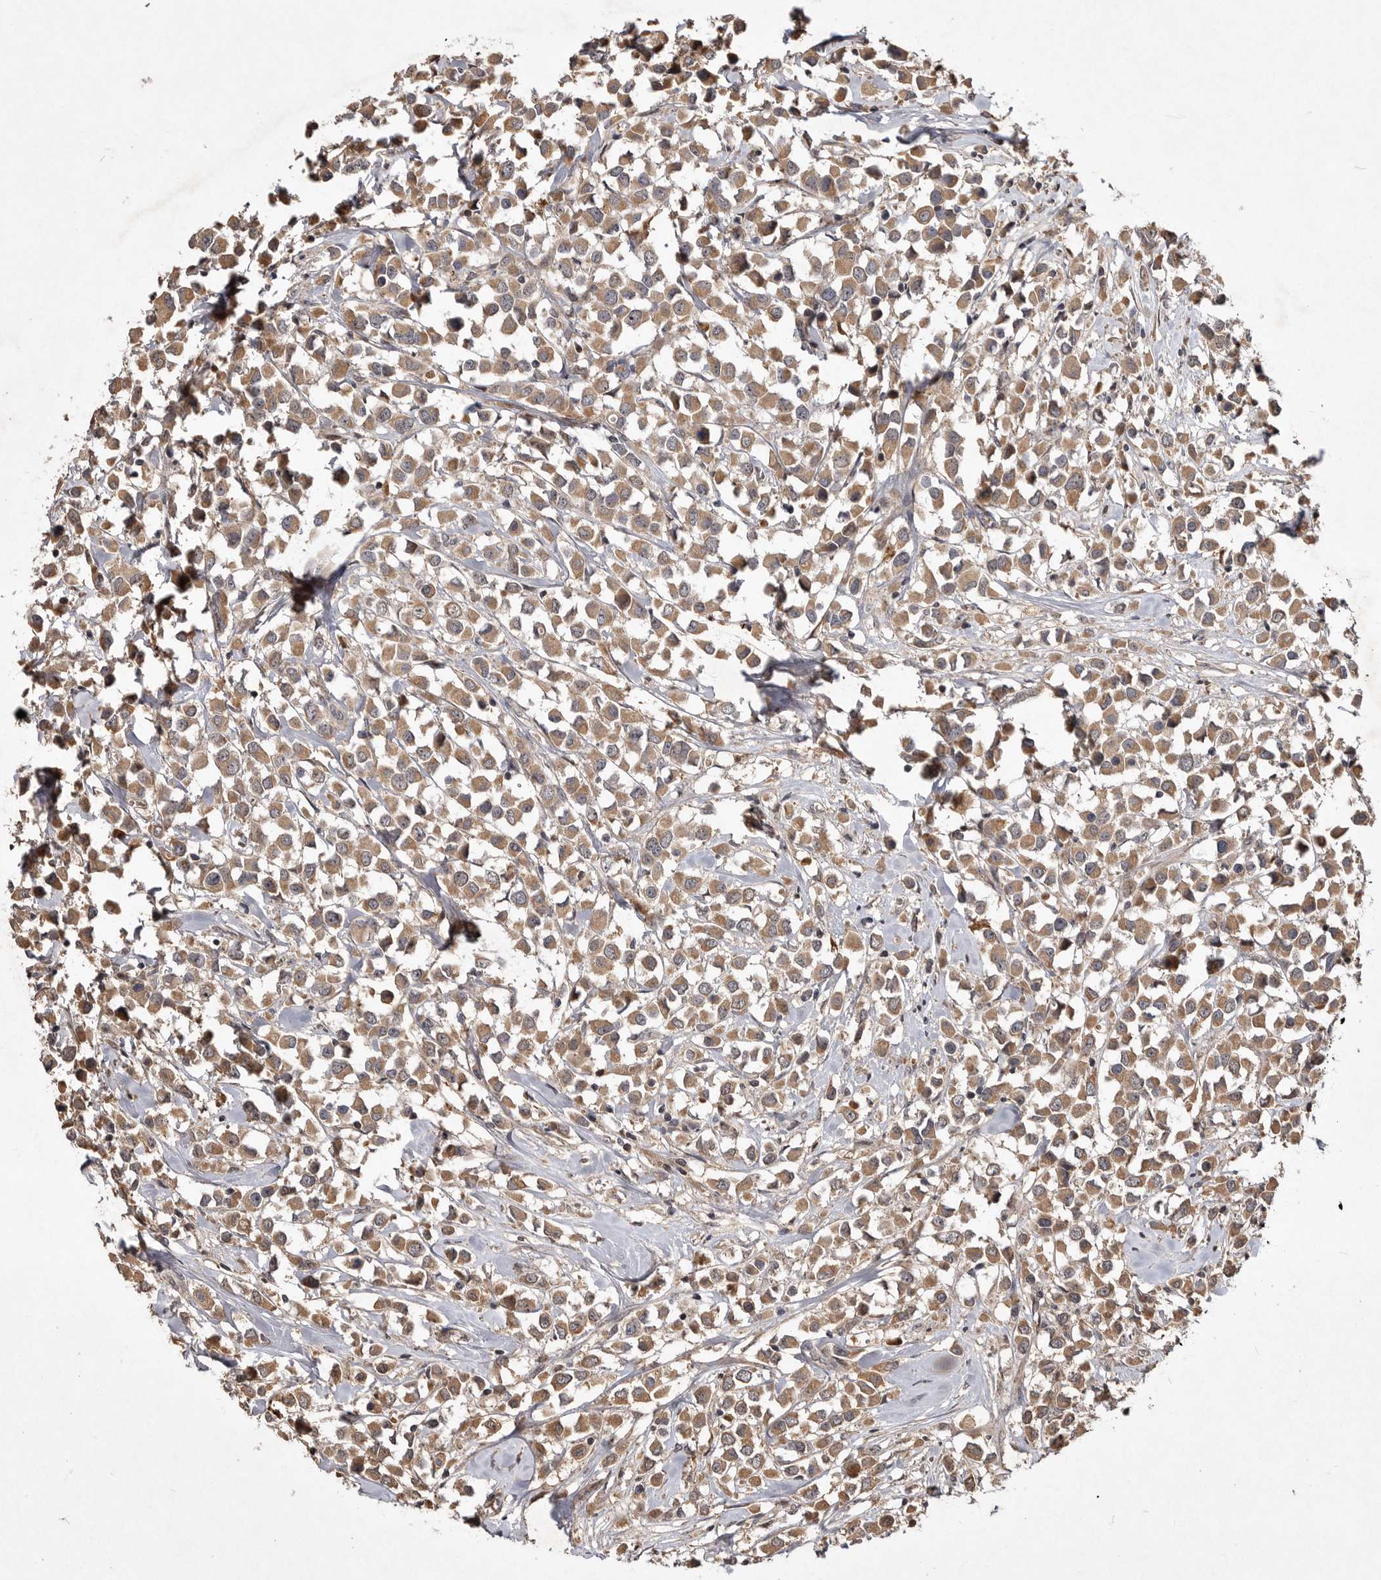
{"staining": {"intensity": "moderate", "quantity": ">75%", "location": "cytoplasmic/membranous"}, "tissue": "breast cancer", "cell_type": "Tumor cells", "image_type": "cancer", "snomed": [{"axis": "morphology", "description": "Duct carcinoma"}, {"axis": "topography", "description": "Breast"}], "caption": "Breast cancer (invasive ductal carcinoma) tissue demonstrates moderate cytoplasmic/membranous positivity in about >75% of tumor cells", "gene": "VN1R4", "patient": {"sex": "female", "age": 61}}